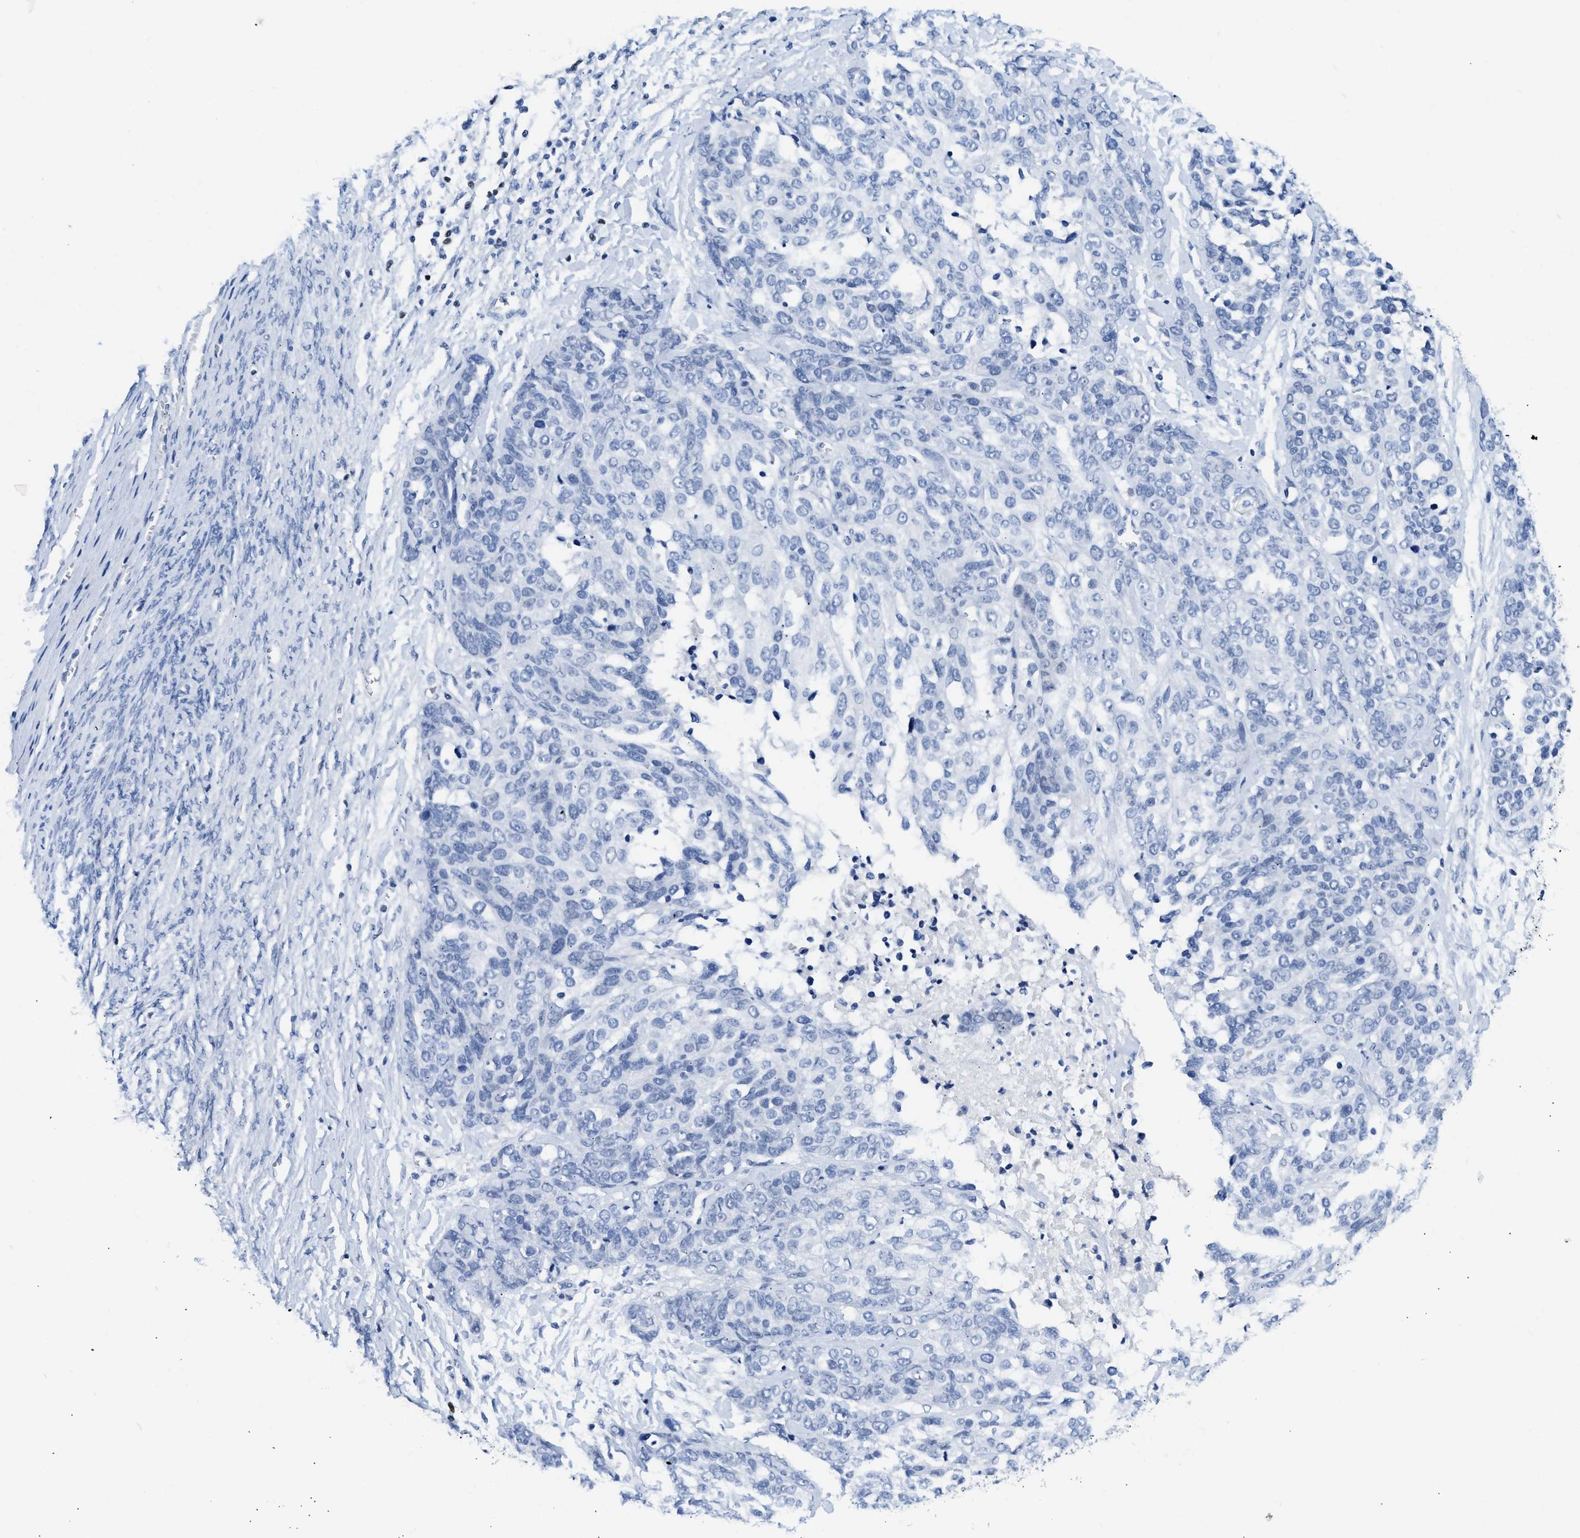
{"staining": {"intensity": "negative", "quantity": "none", "location": "none"}, "tissue": "ovarian cancer", "cell_type": "Tumor cells", "image_type": "cancer", "snomed": [{"axis": "morphology", "description": "Cystadenocarcinoma, serous, NOS"}, {"axis": "topography", "description": "Ovary"}], "caption": "Immunohistochemical staining of ovarian cancer demonstrates no significant positivity in tumor cells. (Stains: DAB immunohistochemistry (IHC) with hematoxylin counter stain, Microscopy: brightfield microscopy at high magnification).", "gene": "TCF7", "patient": {"sex": "female", "age": 44}}